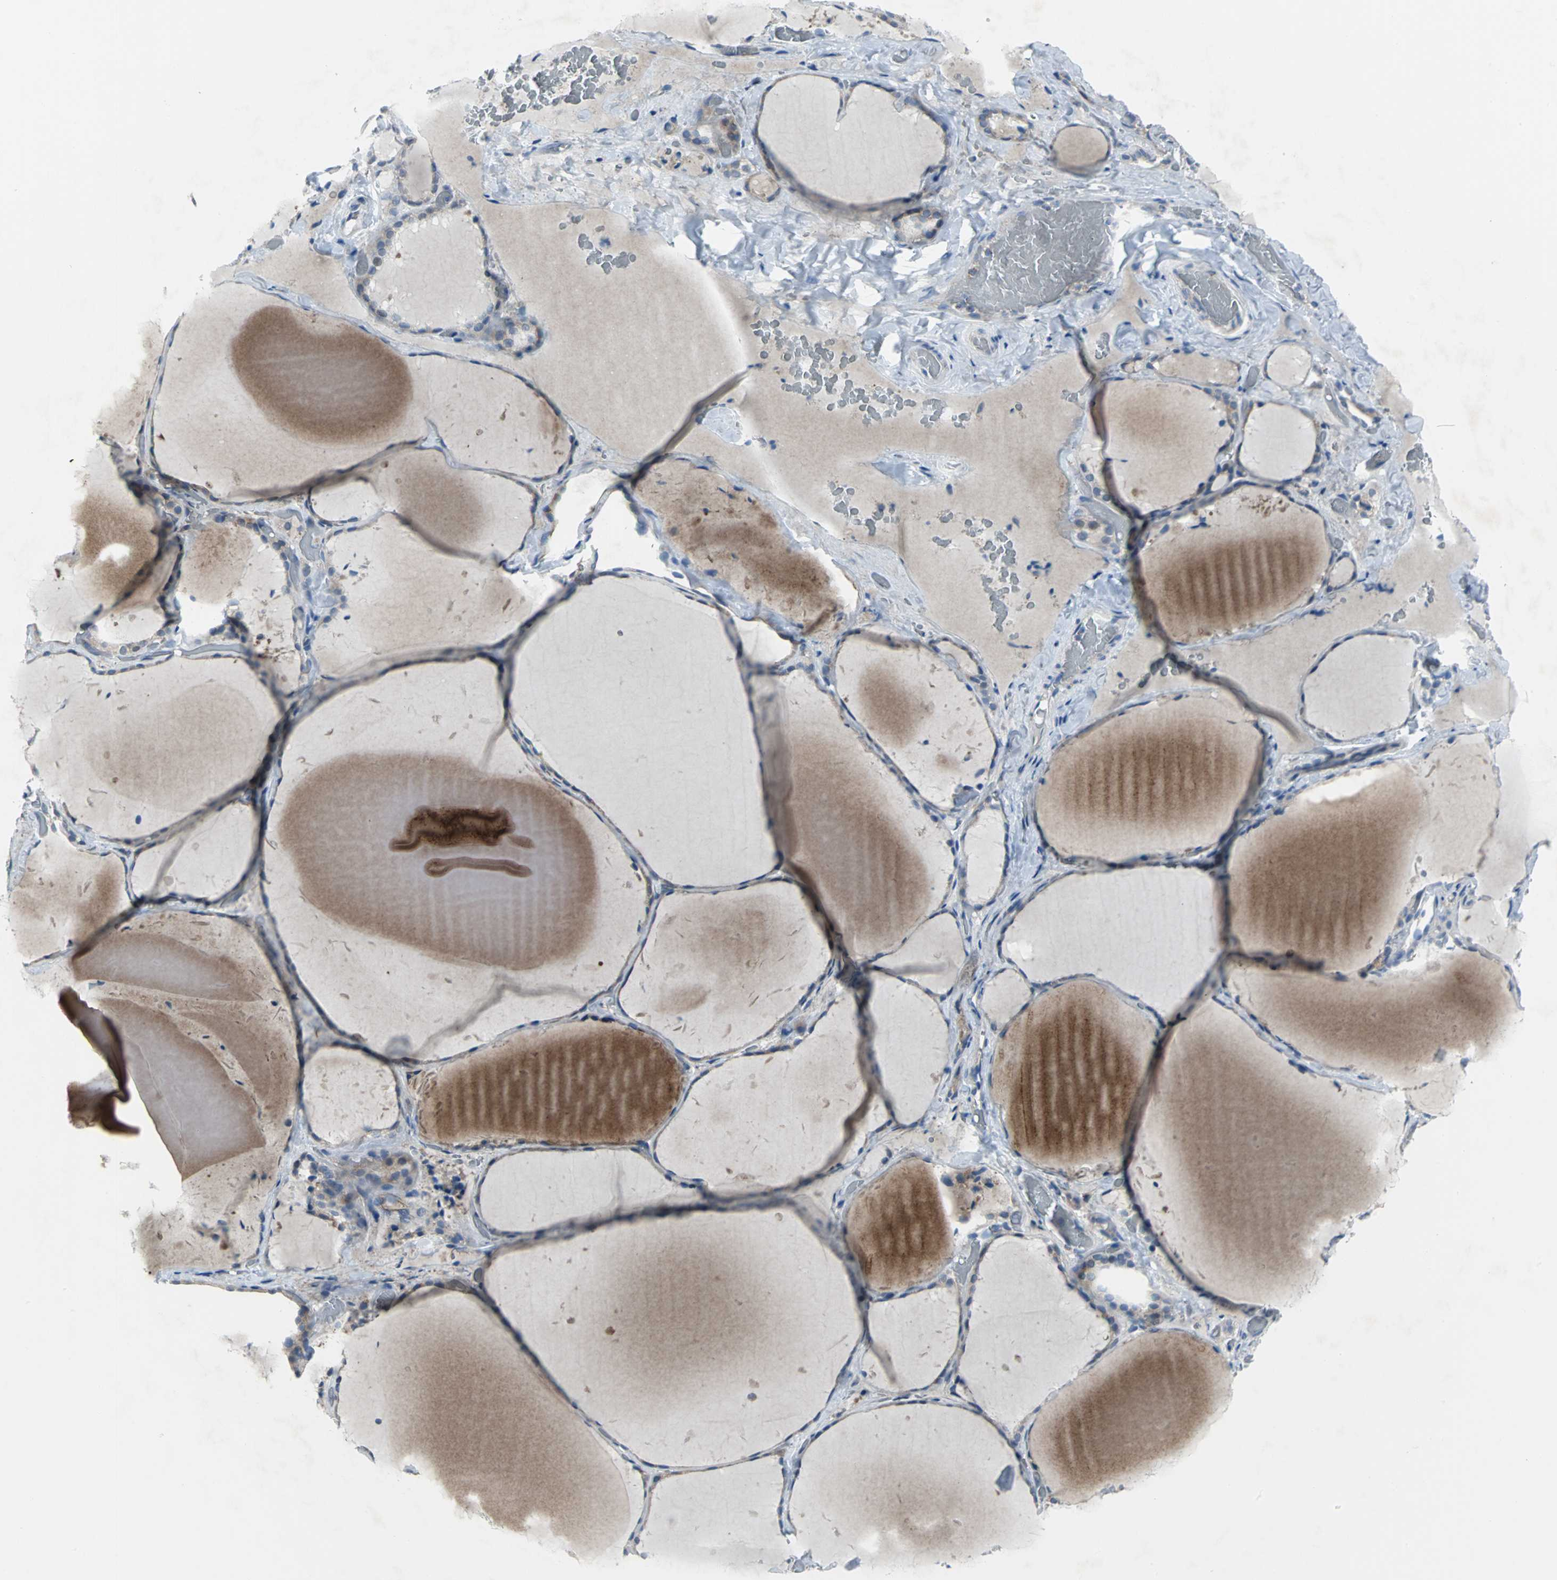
{"staining": {"intensity": "weak", "quantity": "25%-75%", "location": "cytoplasmic/membranous"}, "tissue": "thyroid gland", "cell_type": "Glandular cells", "image_type": "normal", "snomed": [{"axis": "morphology", "description": "Normal tissue, NOS"}, {"axis": "topography", "description": "Thyroid gland"}], "caption": "Immunohistochemistry staining of benign thyroid gland, which displays low levels of weak cytoplasmic/membranous positivity in about 25%-75% of glandular cells indicating weak cytoplasmic/membranous protein positivity. The staining was performed using DAB (3,3'-diaminobenzidine) (brown) for protein detection and nuclei were counterstained in hematoxylin (blue).", "gene": "EIF5A", "patient": {"sex": "female", "age": 22}}